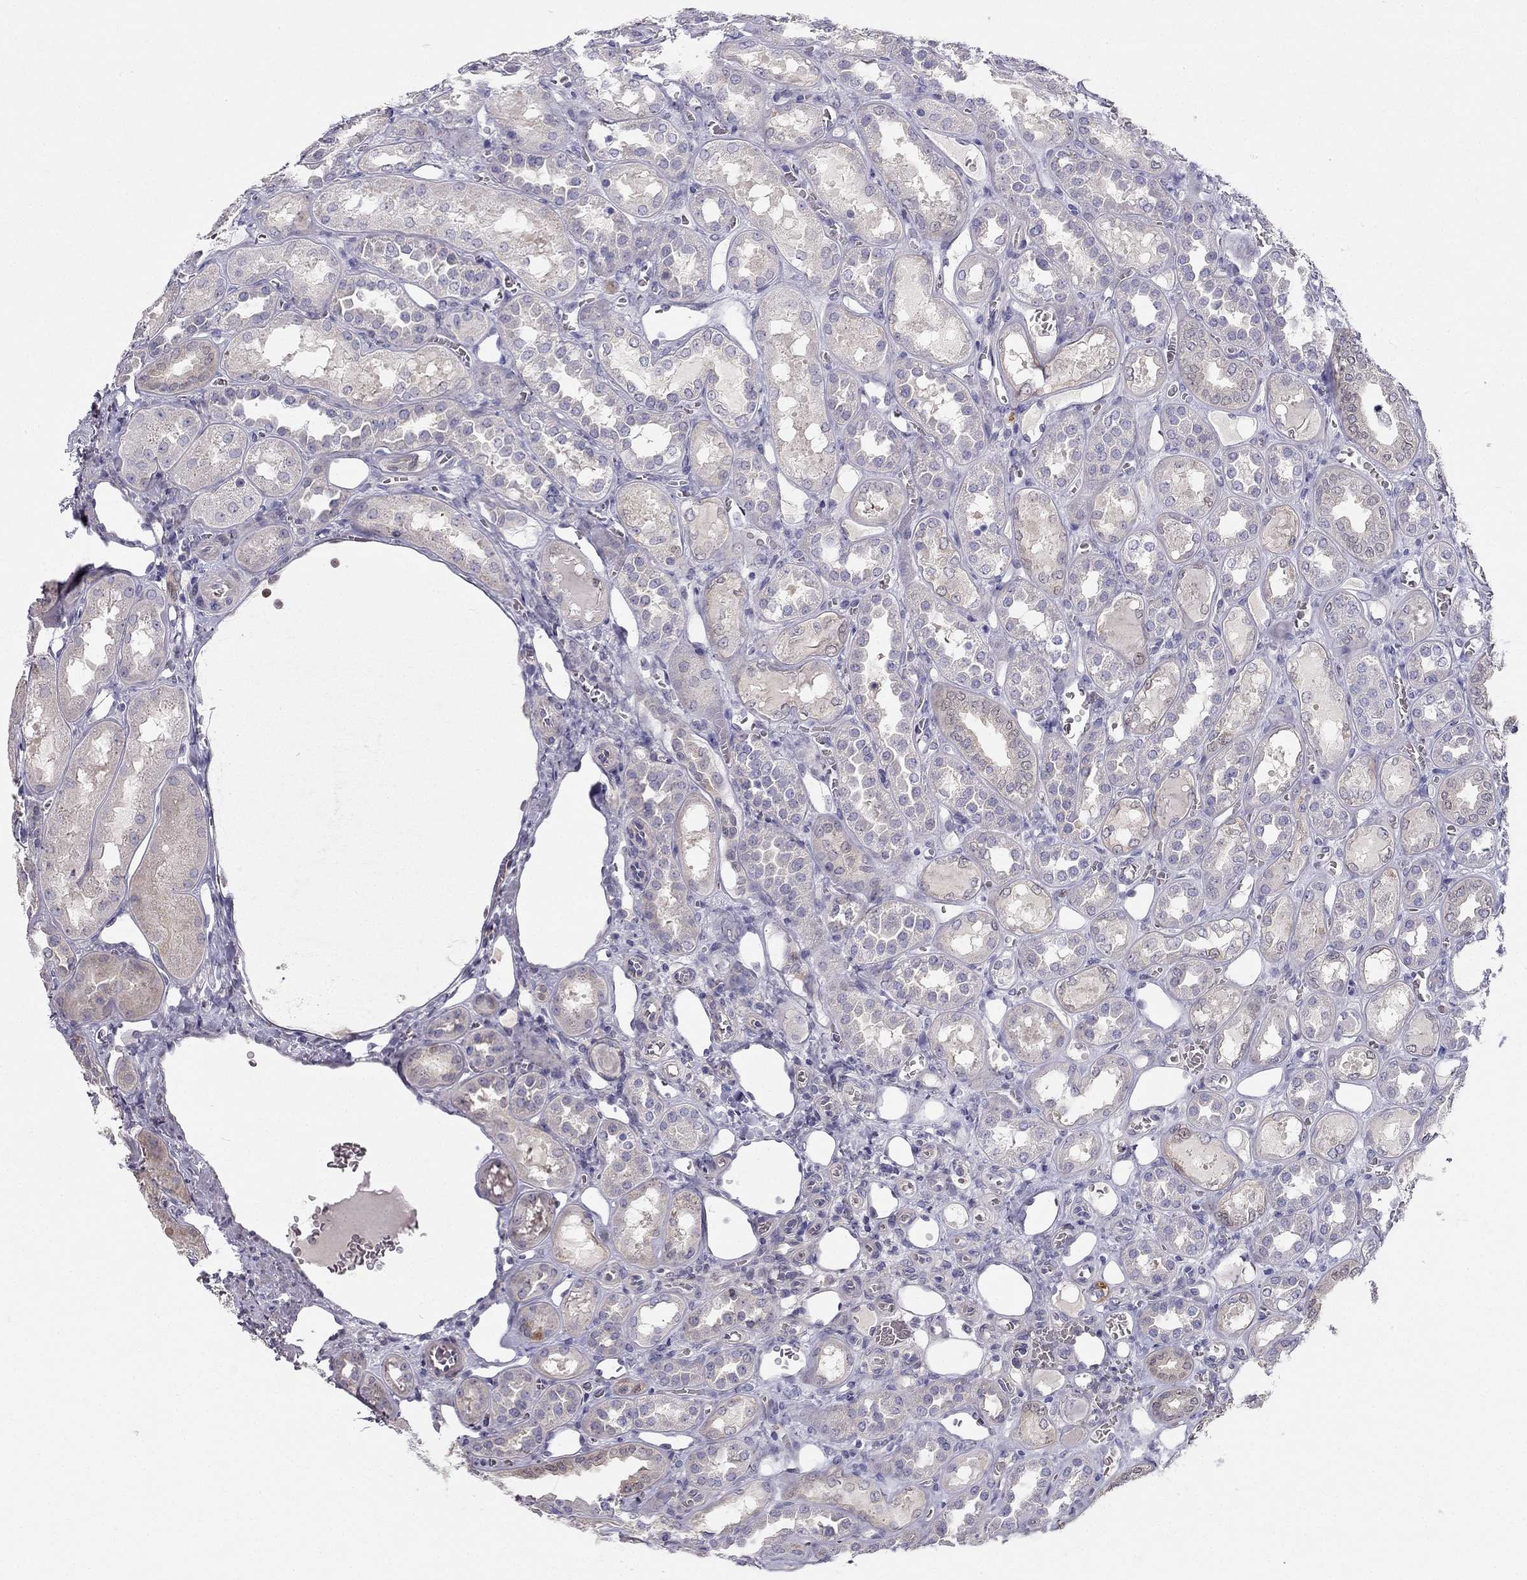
{"staining": {"intensity": "negative", "quantity": "none", "location": "none"}, "tissue": "kidney", "cell_type": "Cells in glomeruli", "image_type": "normal", "snomed": [{"axis": "morphology", "description": "Normal tissue, NOS"}, {"axis": "topography", "description": "Kidney"}], "caption": "Protein analysis of unremarkable kidney reveals no significant positivity in cells in glomeruli.", "gene": "RSPH14", "patient": {"sex": "male", "age": 73}}